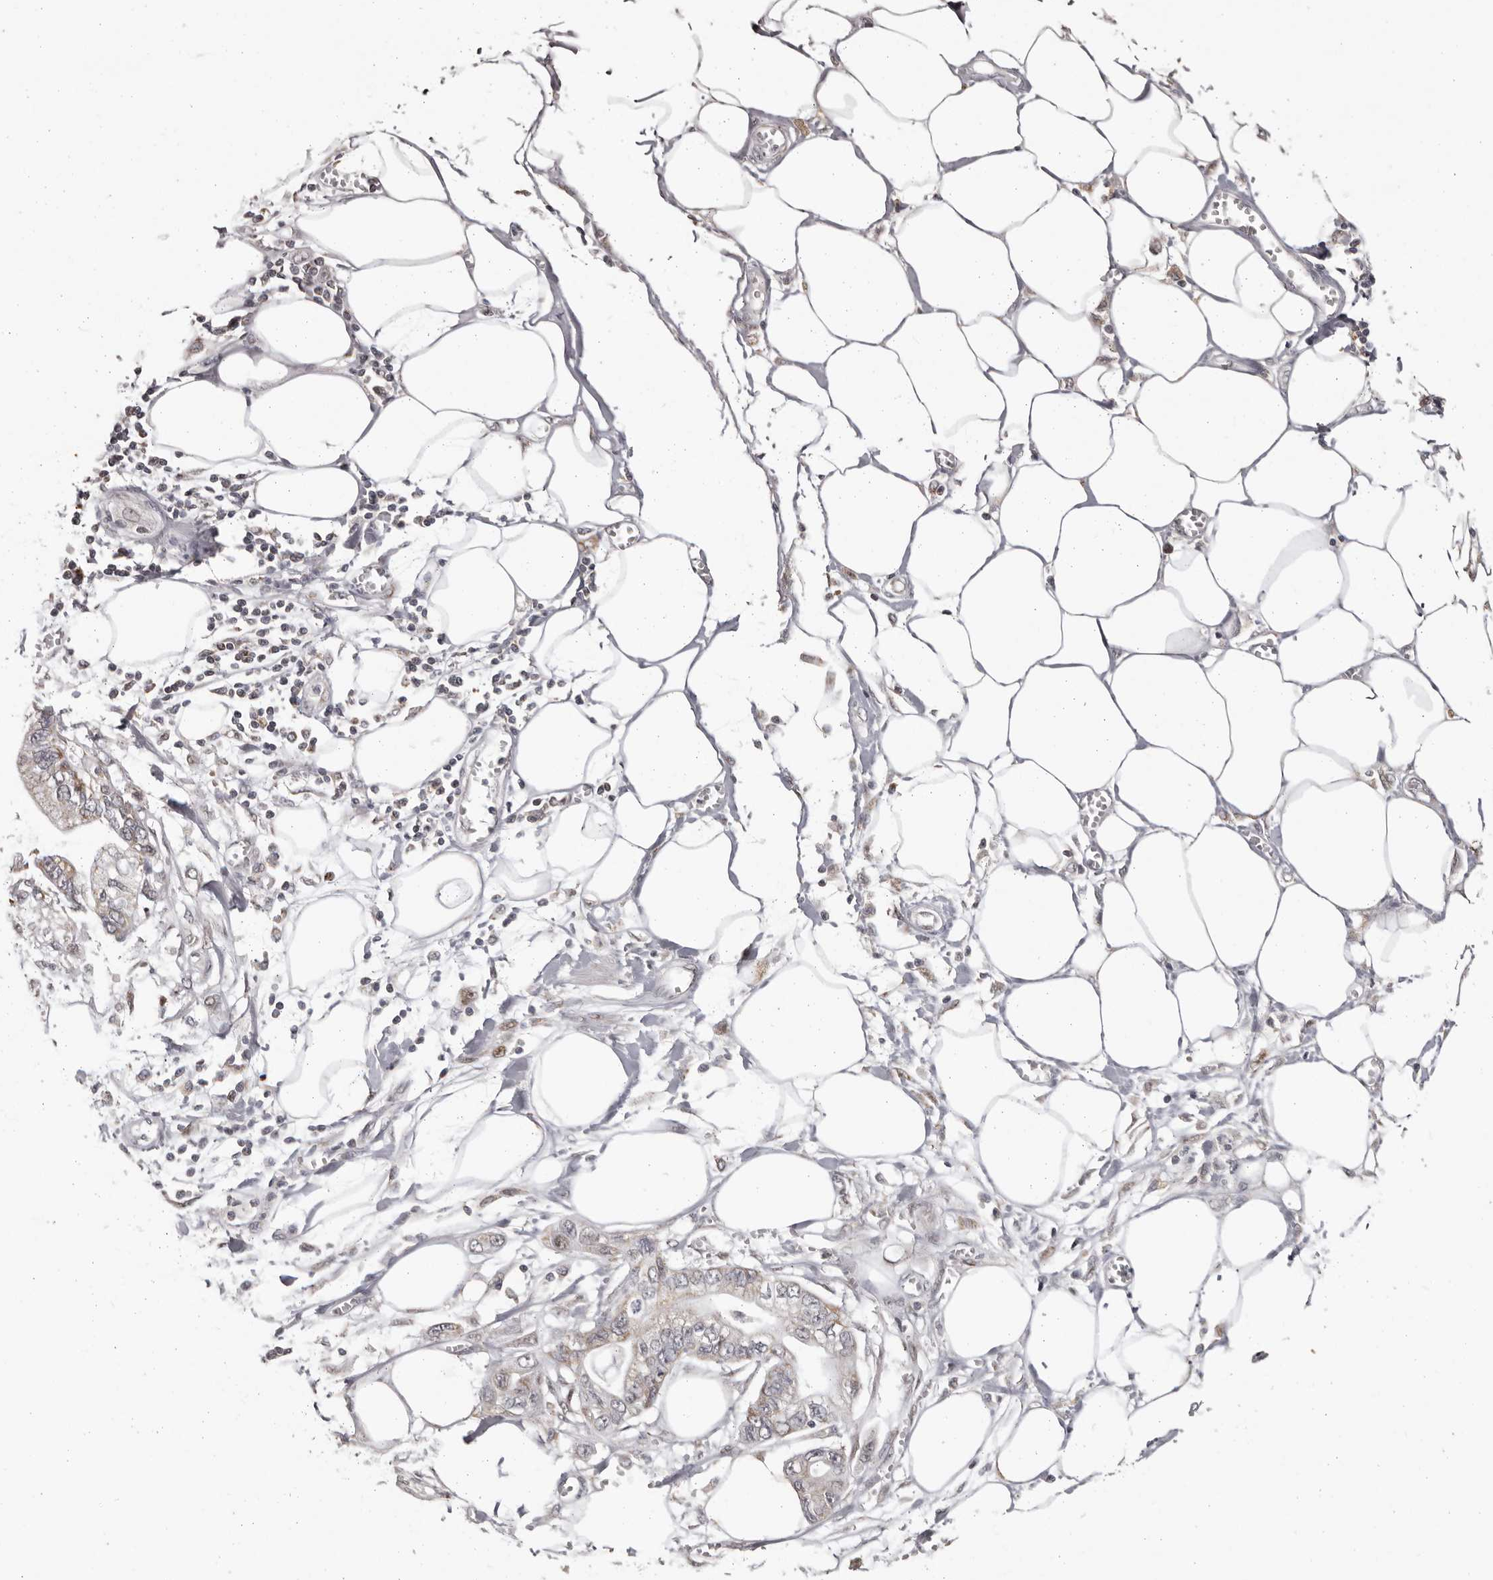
{"staining": {"intensity": "weak", "quantity": "<25%", "location": "cytoplasmic/membranous,nuclear"}, "tissue": "pancreatic cancer", "cell_type": "Tumor cells", "image_type": "cancer", "snomed": [{"axis": "morphology", "description": "Adenocarcinoma, NOS"}, {"axis": "topography", "description": "Pancreas"}], "caption": "Immunohistochemistry image of neoplastic tissue: human pancreatic cancer (adenocarcinoma) stained with DAB (3,3'-diaminobenzidine) exhibits no significant protein expression in tumor cells.", "gene": "C17orf99", "patient": {"sex": "male", "age": 56}}